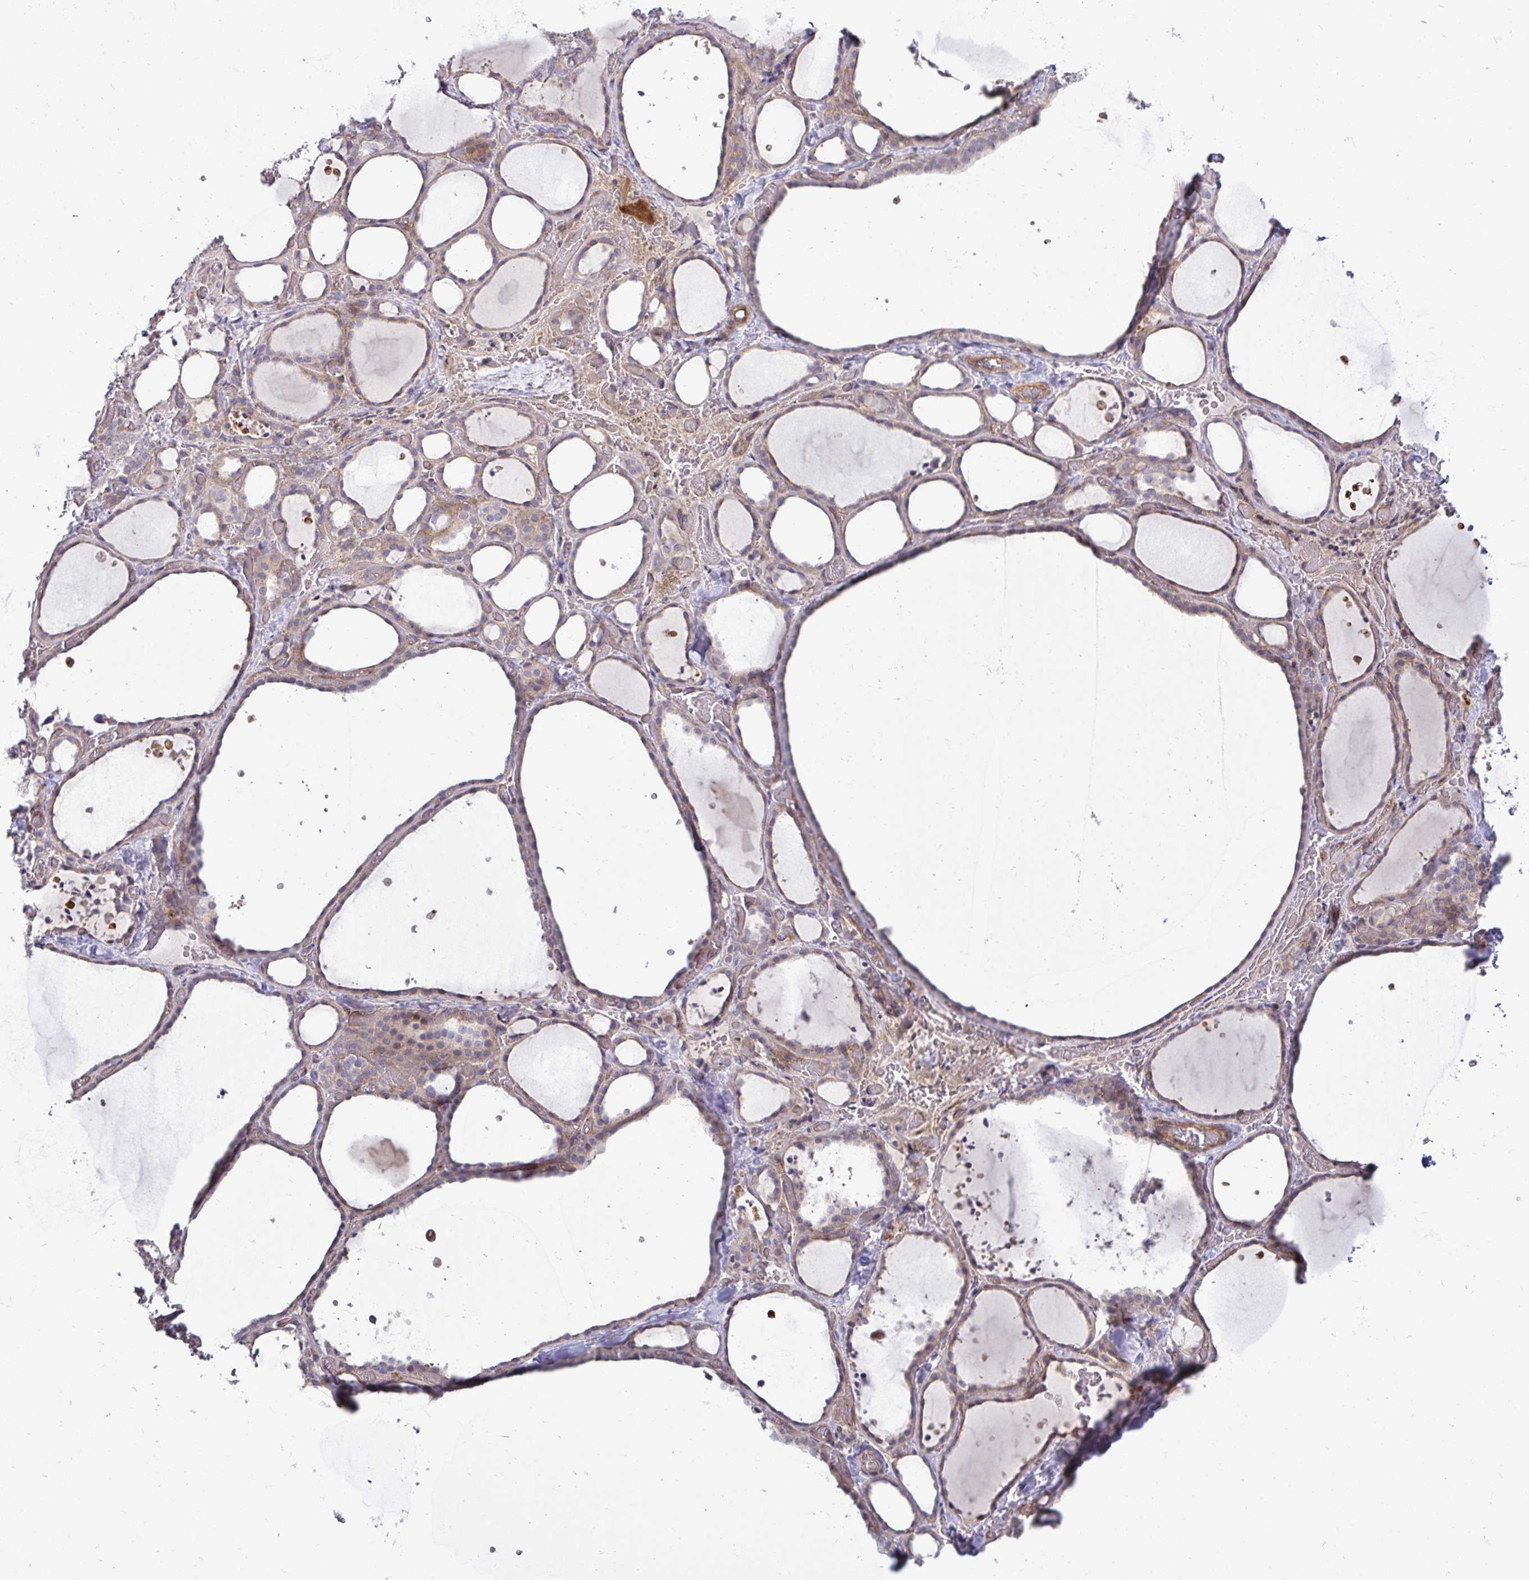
{"staining": {"intensity": "weak", "quantity": "25%-75%", "location": "cytoplasmic/membranous"}, "tissue": "thyroid gland", "cell_type": "Glandular cells", "image_type": "normal", "snomed": [{"axis": "morphology", "description": "Normal tissue, NOS"}, {"axis": "topography", "description": "Thyroid gland"}], "caption": "This micrograph exhibits benign thyroid gland stained with immunohistochemistry (IHC) to label a protein in brown. The cytoplasmic/membranous of glandular cells show weak positivity for the protein. Nuclei are counter-stained blue.", "gene": "SH2D1B", "patient": {"sex": "female", "age": 36}}